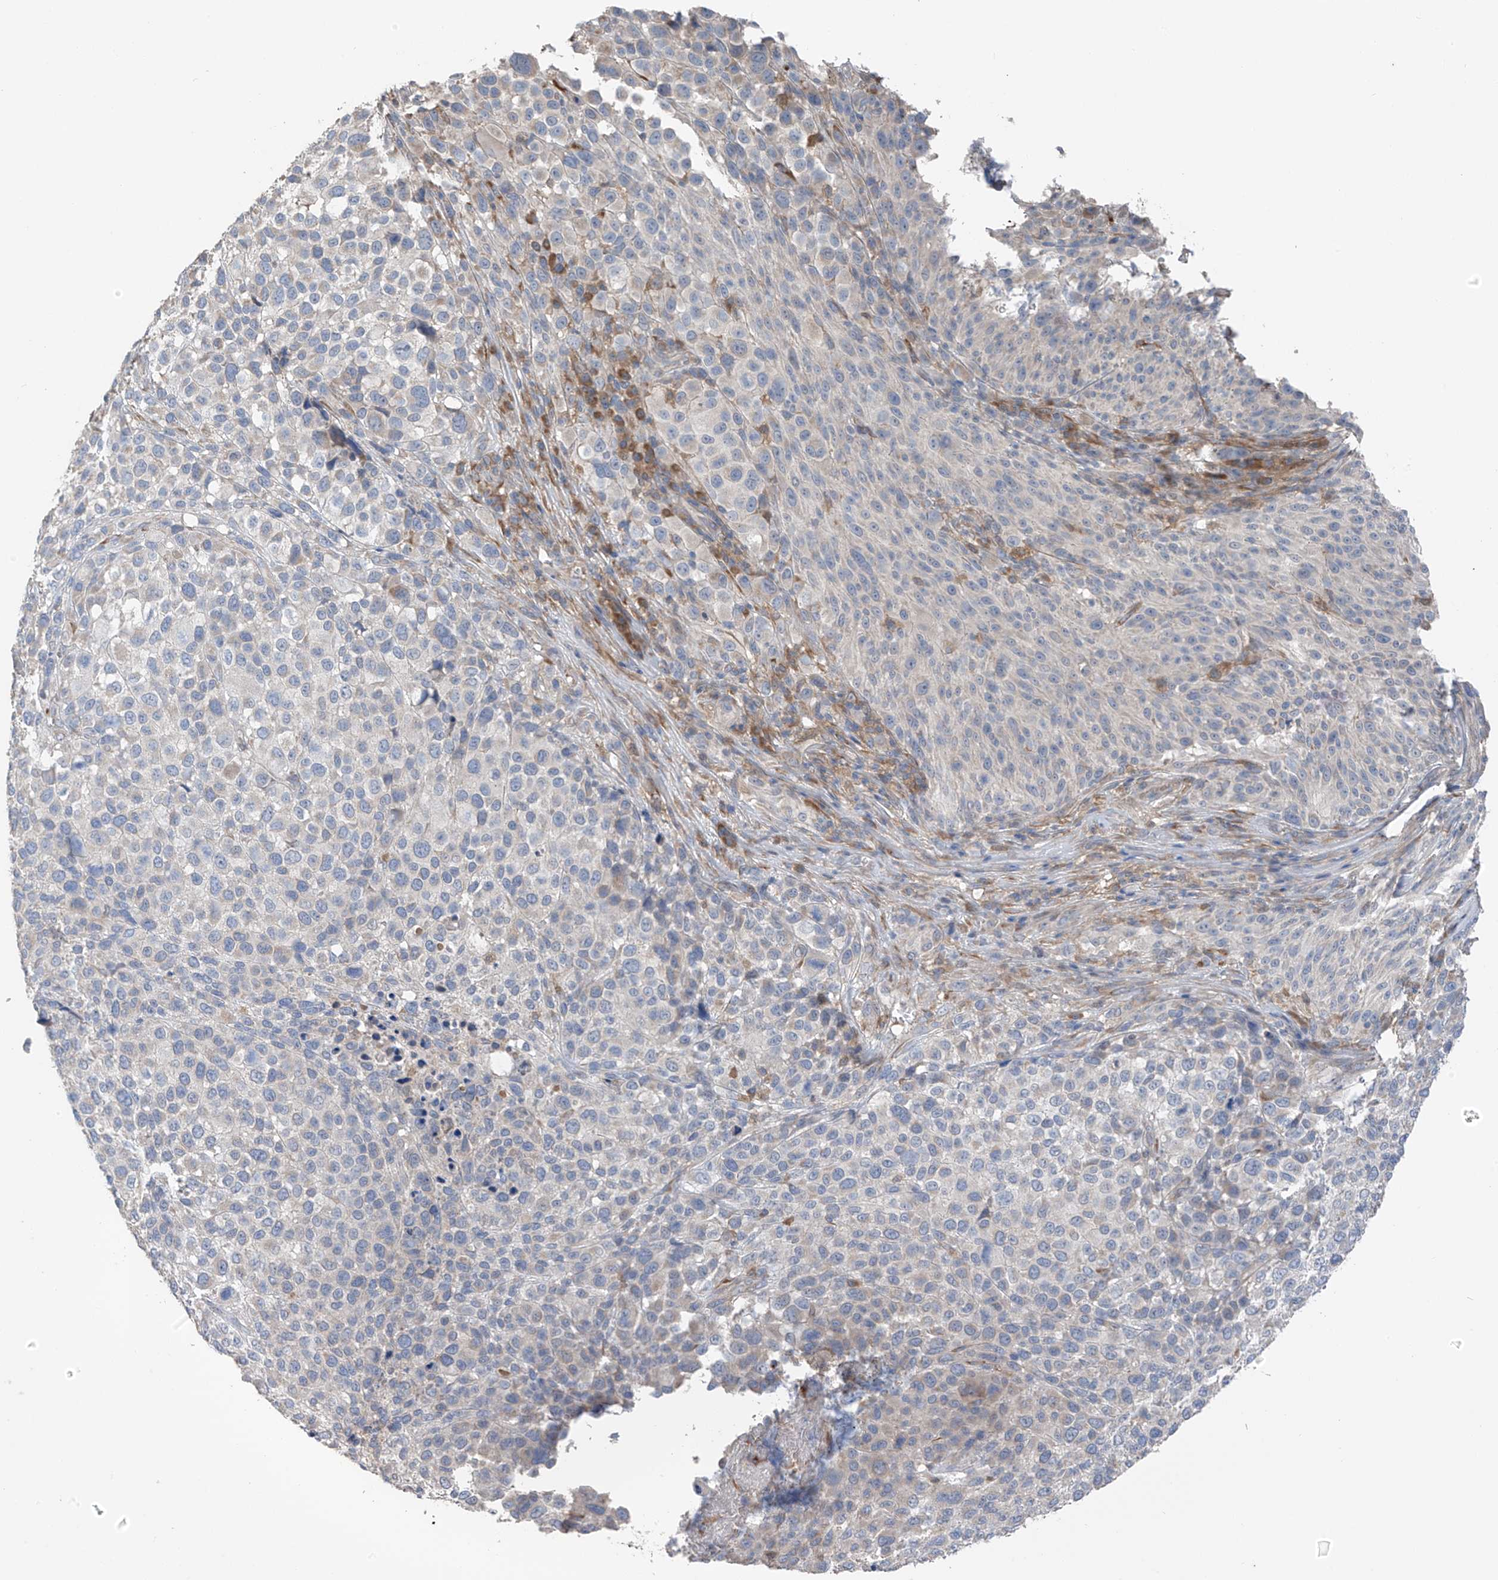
{"staining": {"intensity": "negative", "quantity": "none", "location": "none"}, "tissue": "melanoma", "cell_type": "Tumor cells", "image_type": "cancer", "snomed": [{"axis": "morphology", "description": "Malignant melanoma, NOS"}, {"axis": "topography", "description": "Skin of trunk"}], "caption": "The photomicrograph shows no staining of tumor cells in melanoma. The staining is performed using DAB (3,3'-diaminobenzidine) brown chromogen with nuclei counter-stained in using hematoxylin.", "gene": "GALNTL6", "patient": {"sex": "male", "age": 71}}